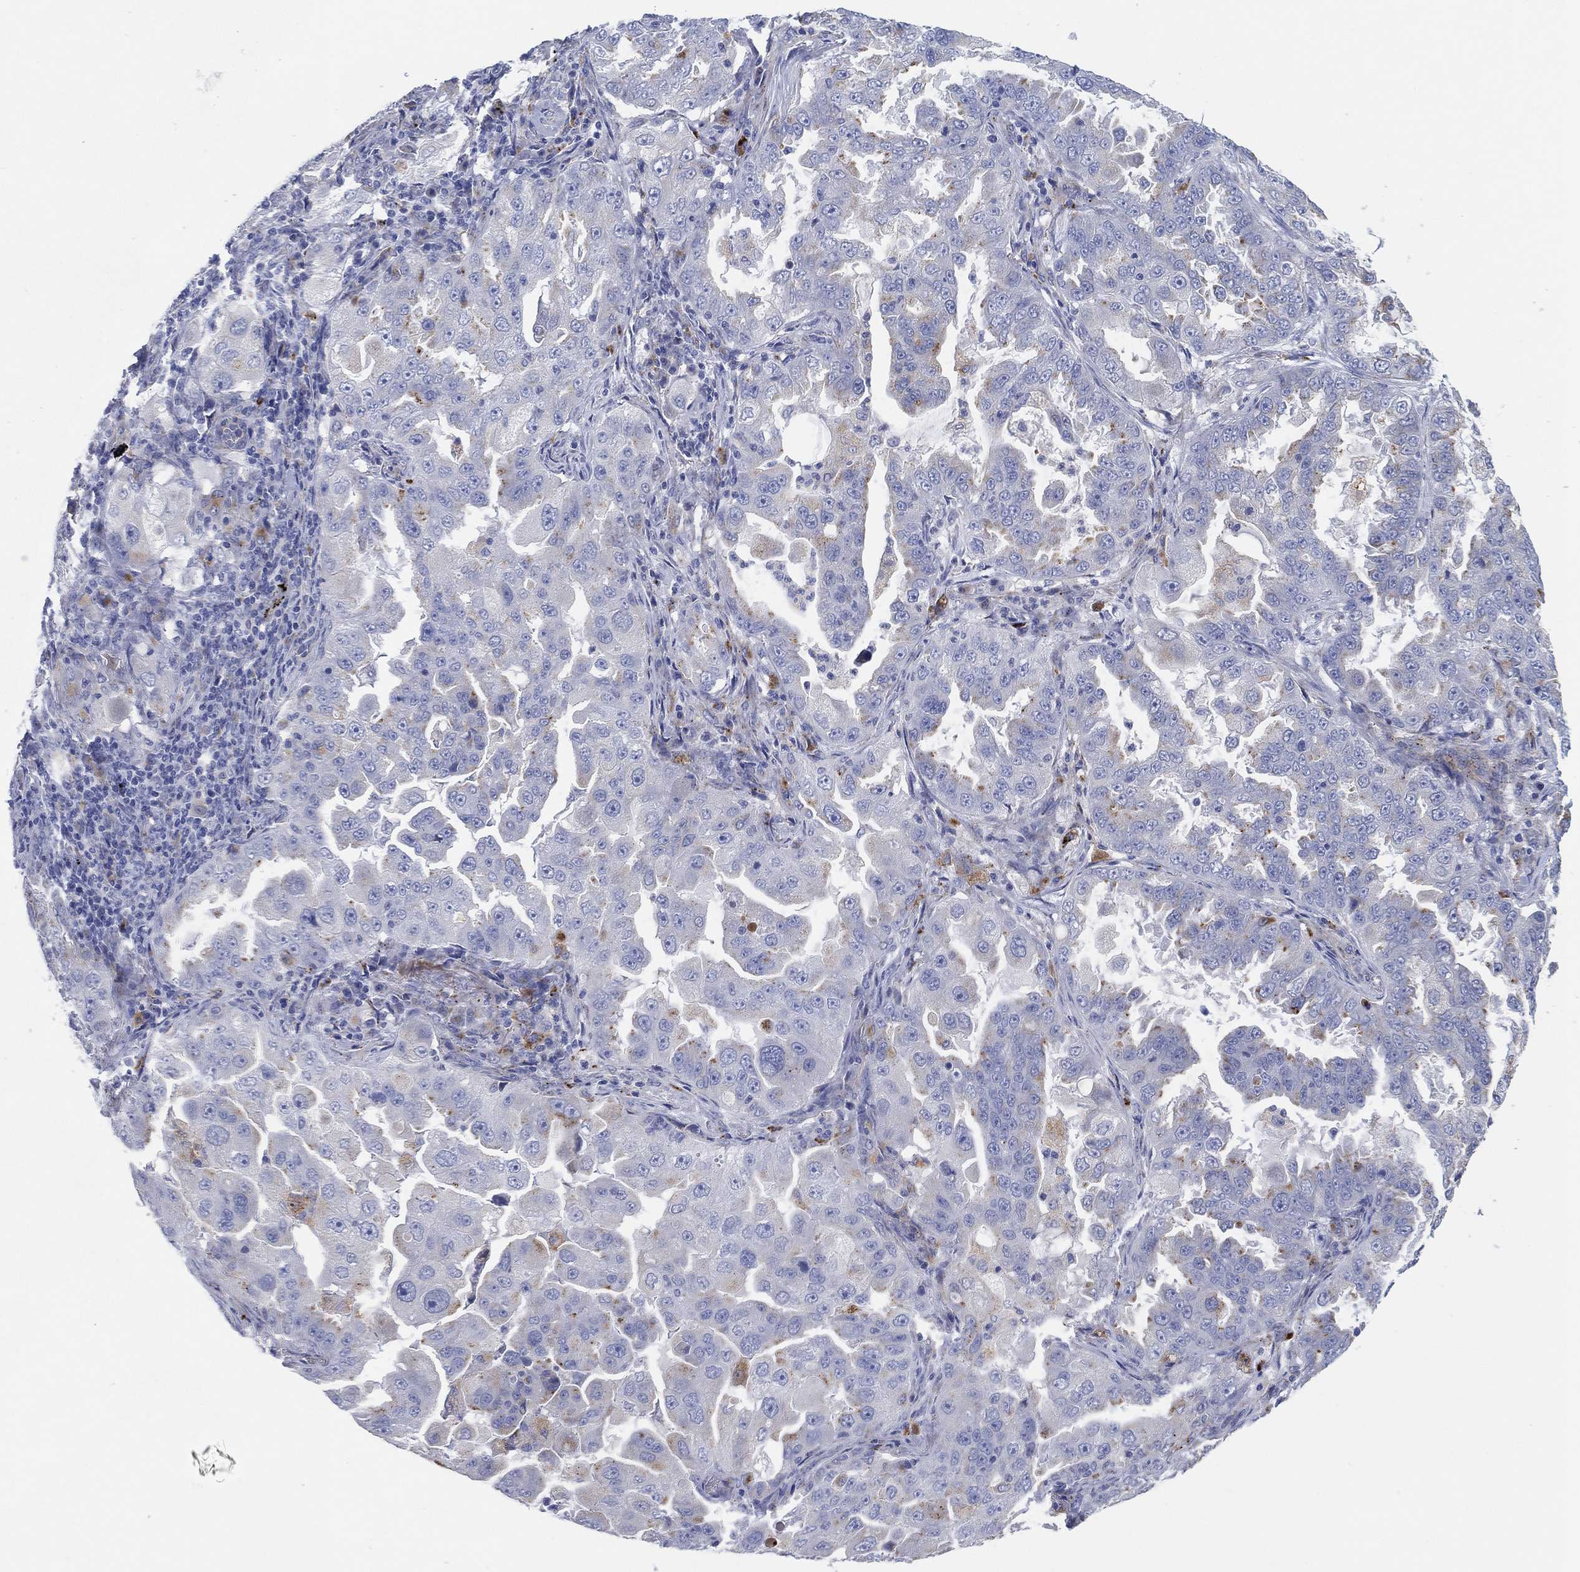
{"staining": {"intensity": "weak", "quantity": "<25%", "location": "cytoplasmic/membranous"}, "tissue": "lung cancer", "cell_type": "Tumor cells", "image_type": "cancer", "snomed": [{"axis": "morphology", "description": "Adenocarcinoma, NOS"}, {"axis": "topography", "description": "Lung"}], "caption": "A micrograph of human lung adenocarcinoma is negative for staining in tumor cells.", "gene": "GALNS", "patient": {"sex": "female", "age": 61}}